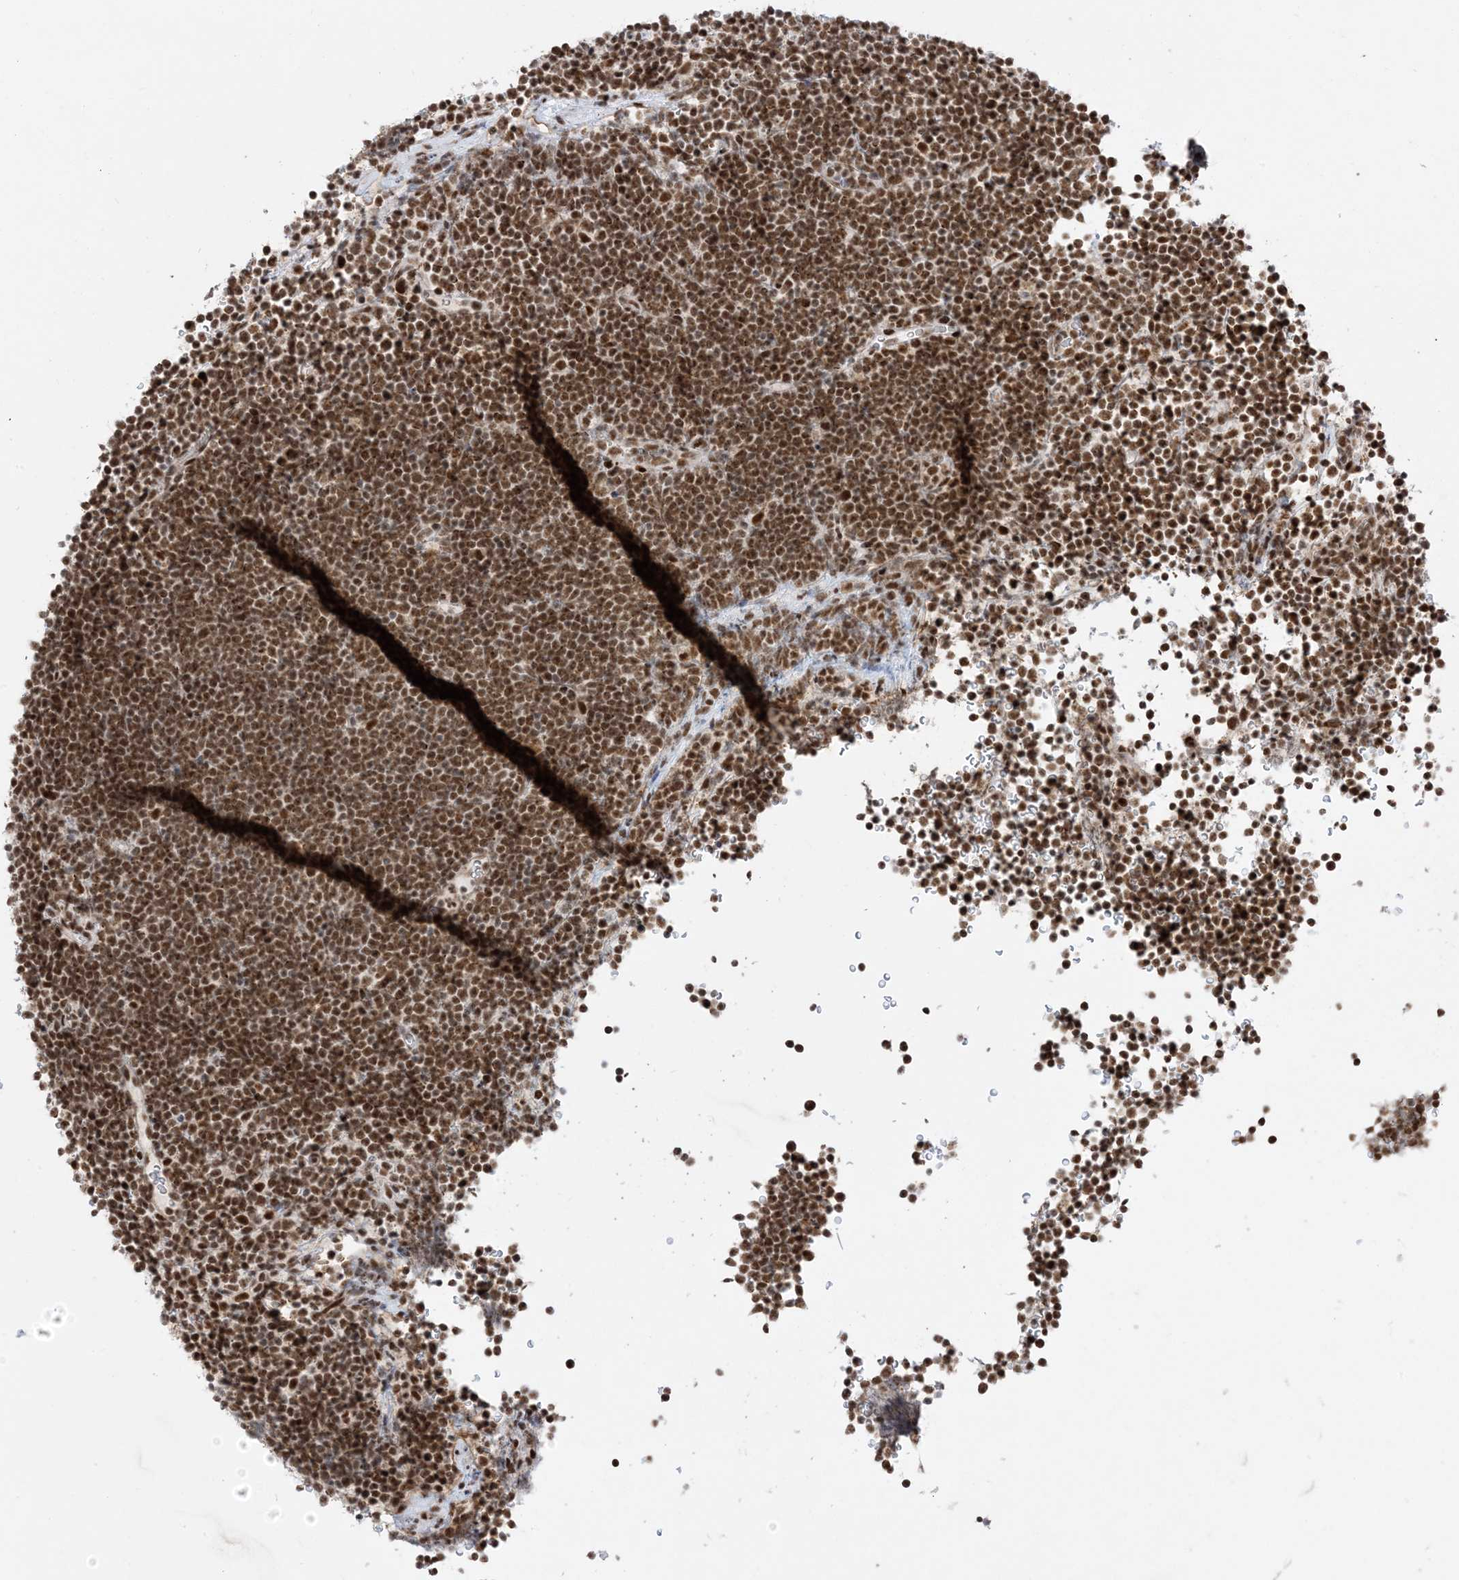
{"staining": {"intensity": "strong", "quantity": ">75%", "location": "nuclear"}, "tissue": "lymphoma", "cell_type": "Tumor cells", "image_type": "cancer", "snomed": [{"axis": "morphology", "description": "Malignant lymphoma, non-Hodgkin's type, High grade"}, {"axis": "topography", "description": "Lymph node"}], "caption": "Tumor cells reveal strong nuclear staining in approximately >75% of cells in lymphoma. Nuclei are stained in blue.", "gene": "SF3A3", "patient": {"sex": "male", "age": 13}}